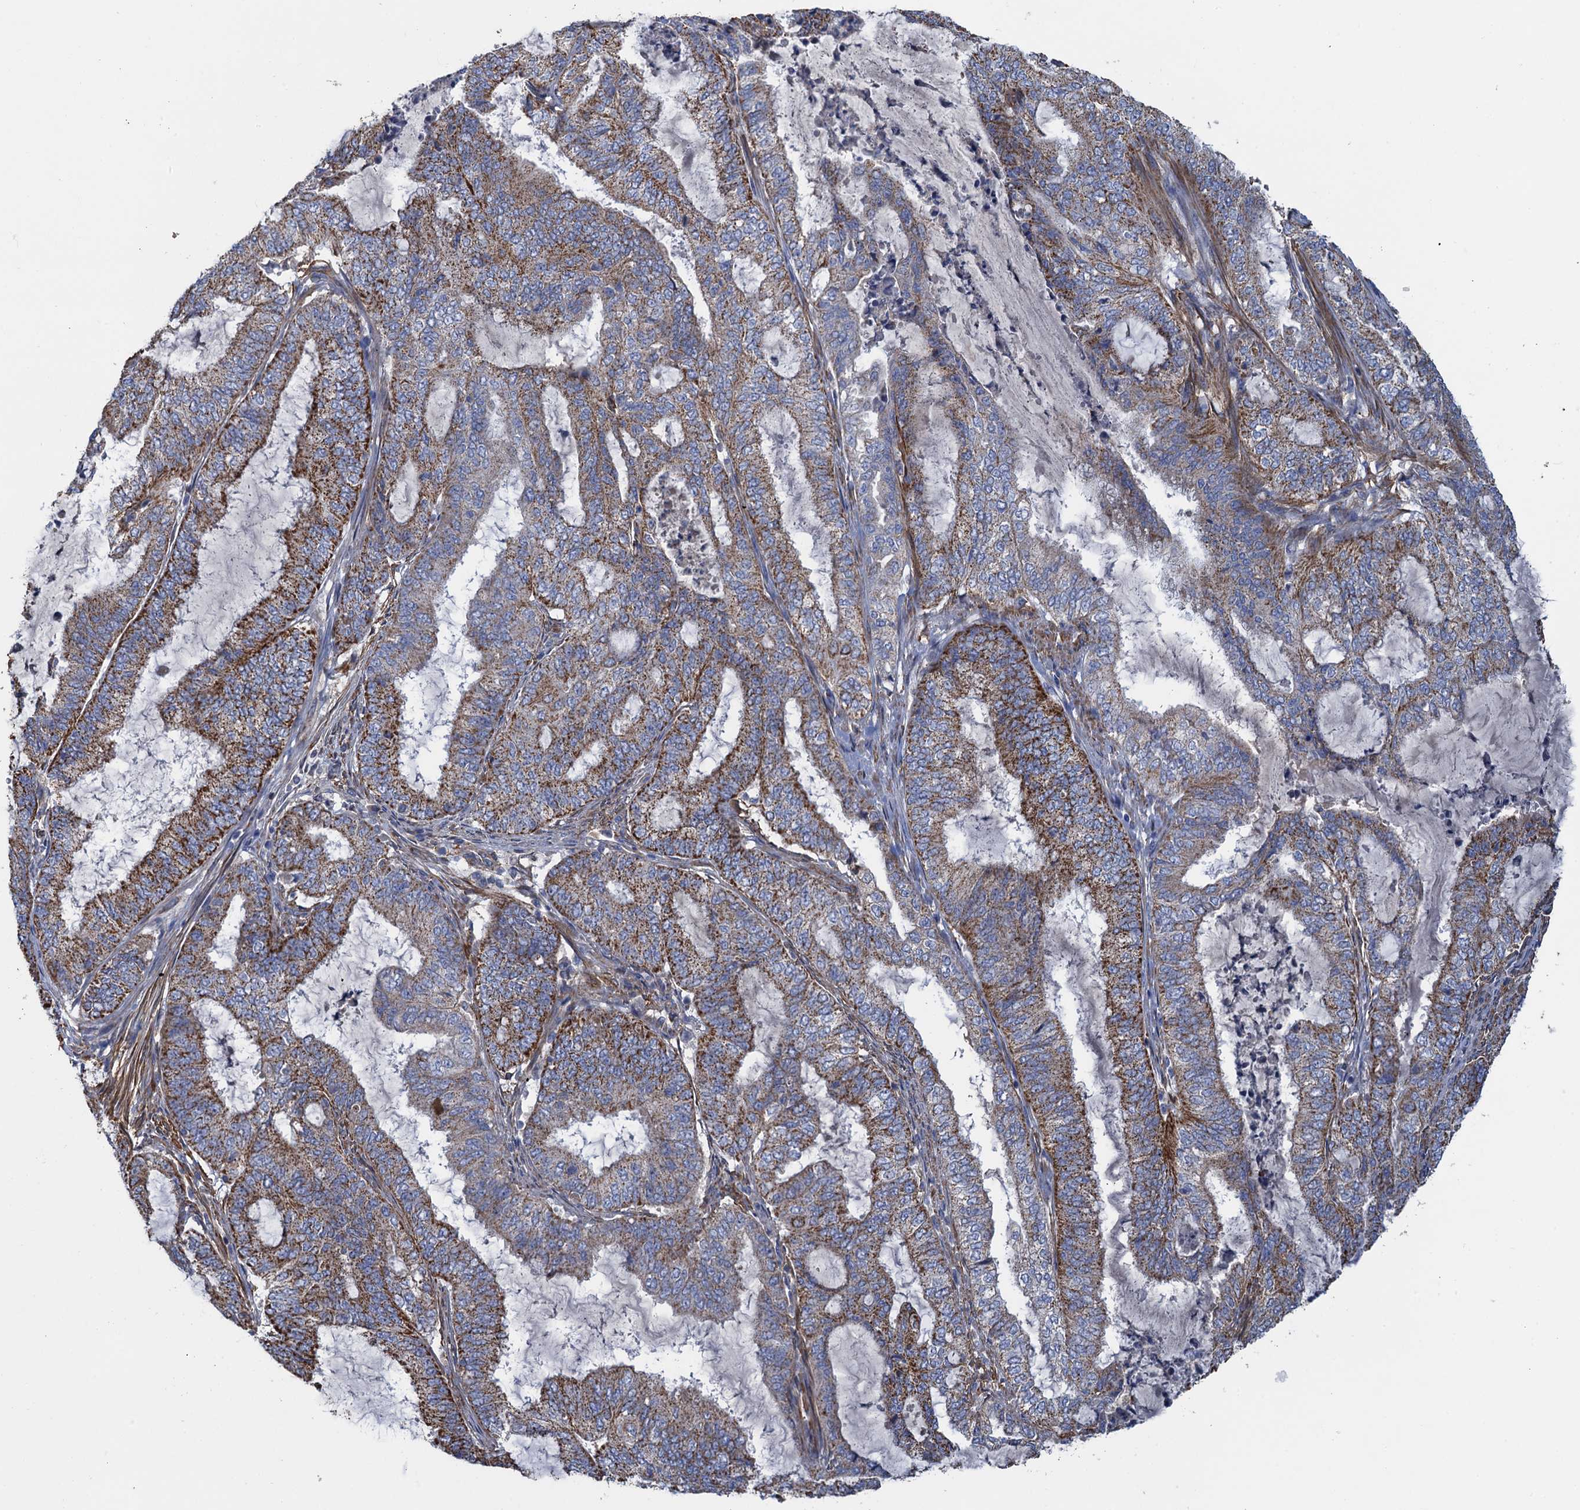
{"staining": {"intensity": "moderate", "quantity": "25%-75%", "location": "cytoplasmic/membranous"}, "tissue": "endometrial cancer", "cell_type": "Tumor cells", "image_type": "cancer", "snomed": [{"axis": "morphology", "description": "Adenocarcinoma, NOS"}, {"axis": "topography", "description": "Endometrium"}], "caption": "DAB (3,3'-diaminobenzidine) immunohistochemical staining of human endometrial adenocarcinoma shows moderate cytoplasmic/membranous protein expression in about 25%-75% of tumor cells. (IHC, brightfield microscopy, high magnification).", "gene": "GCSH", "patient": {"sex": "female", "age": 51}}